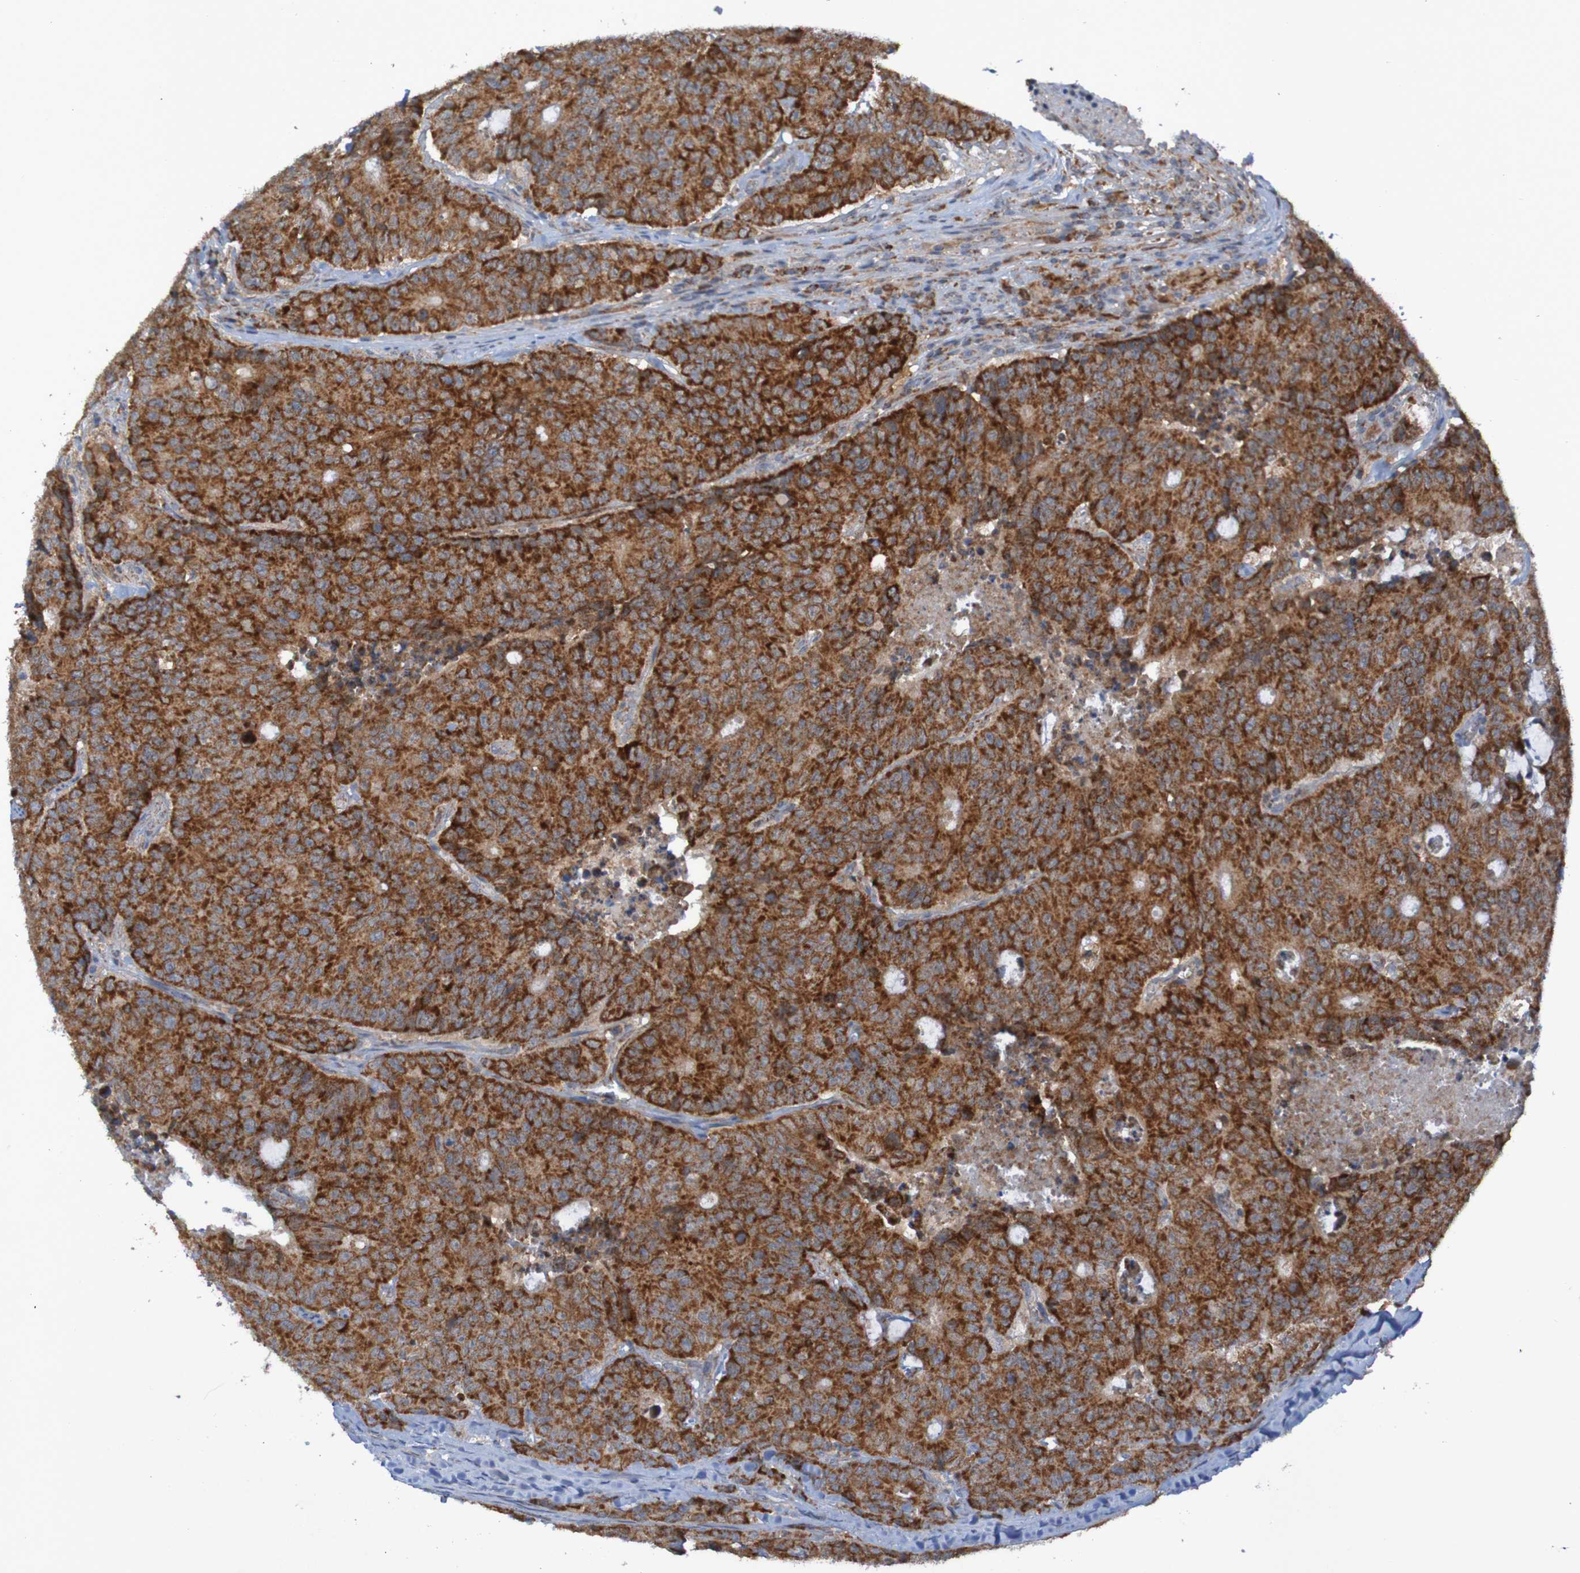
{"staining": {"intensity": "strong", "quantity": ">75%", "location": "cytoplasmic/membranous"}, "tissue": "colorectal cancer", "cell_type": "Tumor cells", "image_type": "cancer", "snomed": [{"axis": "morphology", "description": "Adenocarcinoma, NOS"}, {"axis": "topography", "description": "Colon"}], "caption": "There is high levels of strong cytoplasmic/membranous positivity in tumor cells of colorectal cancer, as demonstrated by immunohistochemical staining (brown color).", "gene": "CCDC51", "patient": {"sex": "female", "age": 86}}